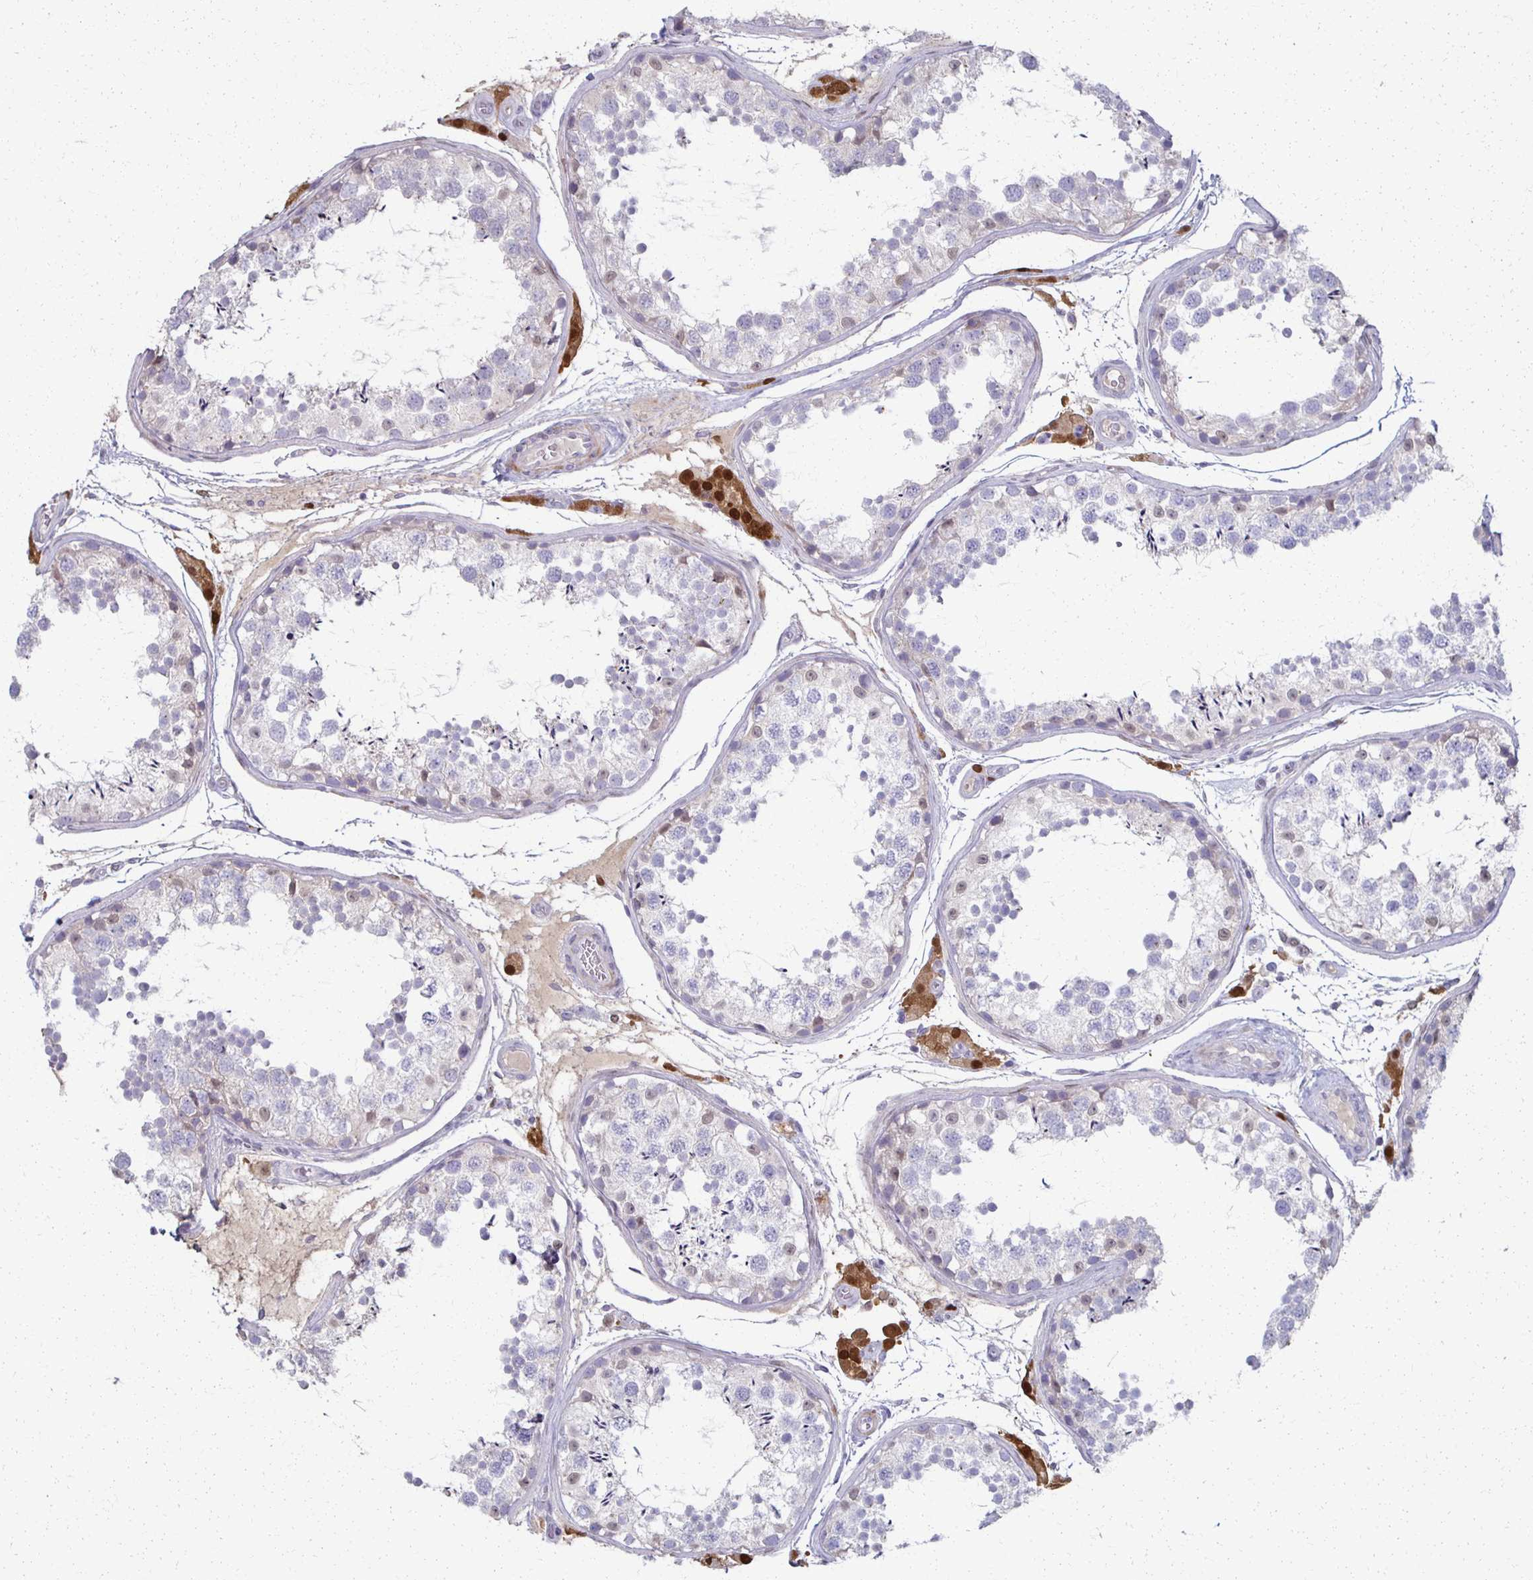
{"staining": {"intensity": "negative", "quantity": "none", "location": "none"}, "tissue": "testis", "cell_type": "Cells in seminiferous ducts", "image_type": "normal", "snomed": [{"axis": "morphology", "description": "Normal tissue, NOS"}, {"axis": "topography", "description": "Testis"}], "caption": "Immunohistochemistry (IHC) of unremarkable testis reveals no staining in cells in seminiferous ducts. The staining is performed using DAB (3,3'-diaminobenzidine) brown chromogen with nuclei counter-stained in using hematoxylin.", "gene": "FOXO4", "patient": {"sex": "male", "age": 29}}